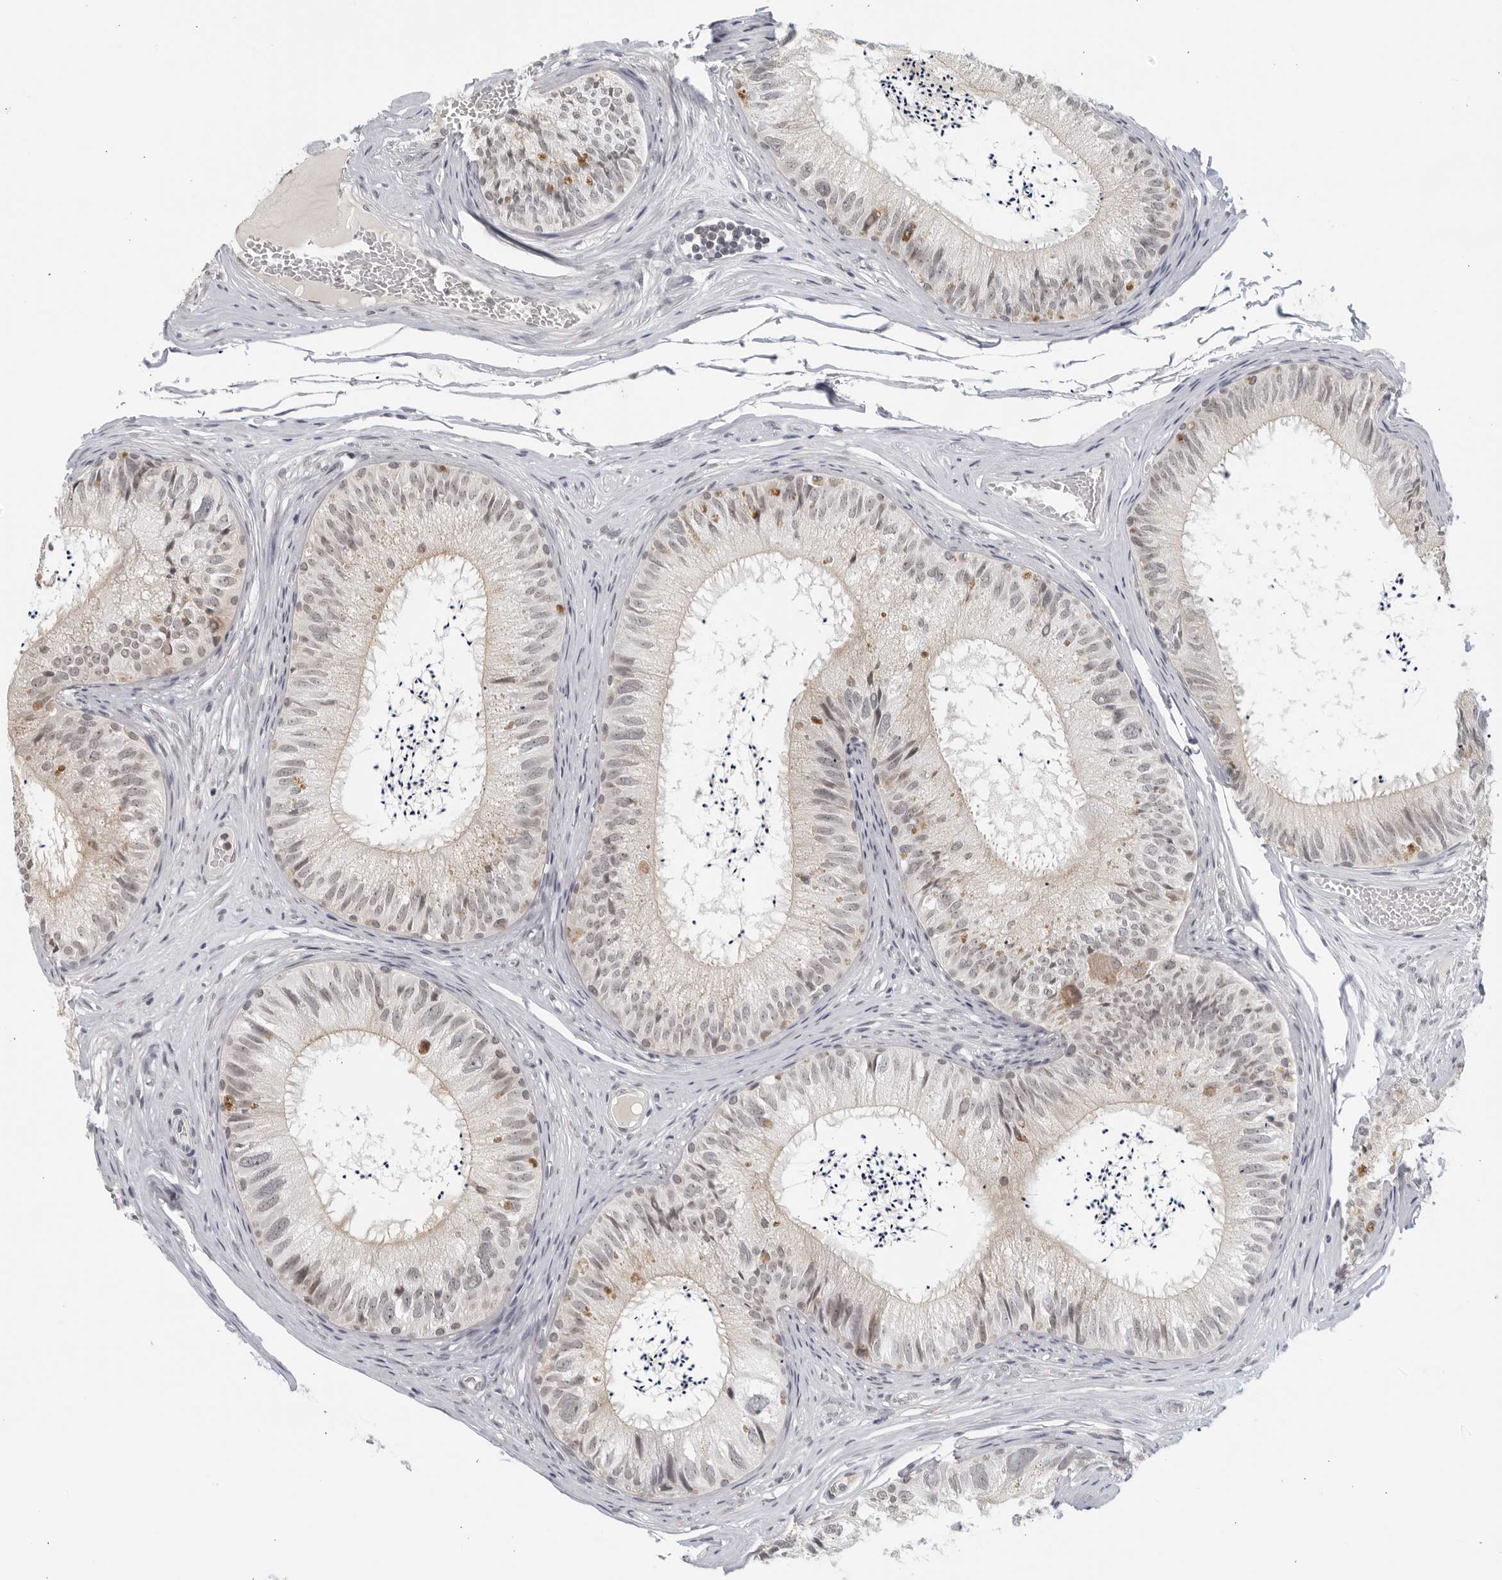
{"staining": {"intensity": "weak", "quantity": "25%-75%", "location": "cytoplasmic/membranous"}, "tissue": "epididymis", "cell_type": "Glandular cells", "image_type": "normal", "snomed": [{"axis": "morphology", "description": "Normal tissue, NOS"}, {"axis": "topography", "description": "Epididymis"}], "caption": "Epididymis stained with immunohistochemistry (IHC) demonstrates weak cytoplasmic/membranous positivity in about 25%-75% of glandular cells.", "gene": "RAB11FIP3", "patient": {"sex": "male", "age": 79}}